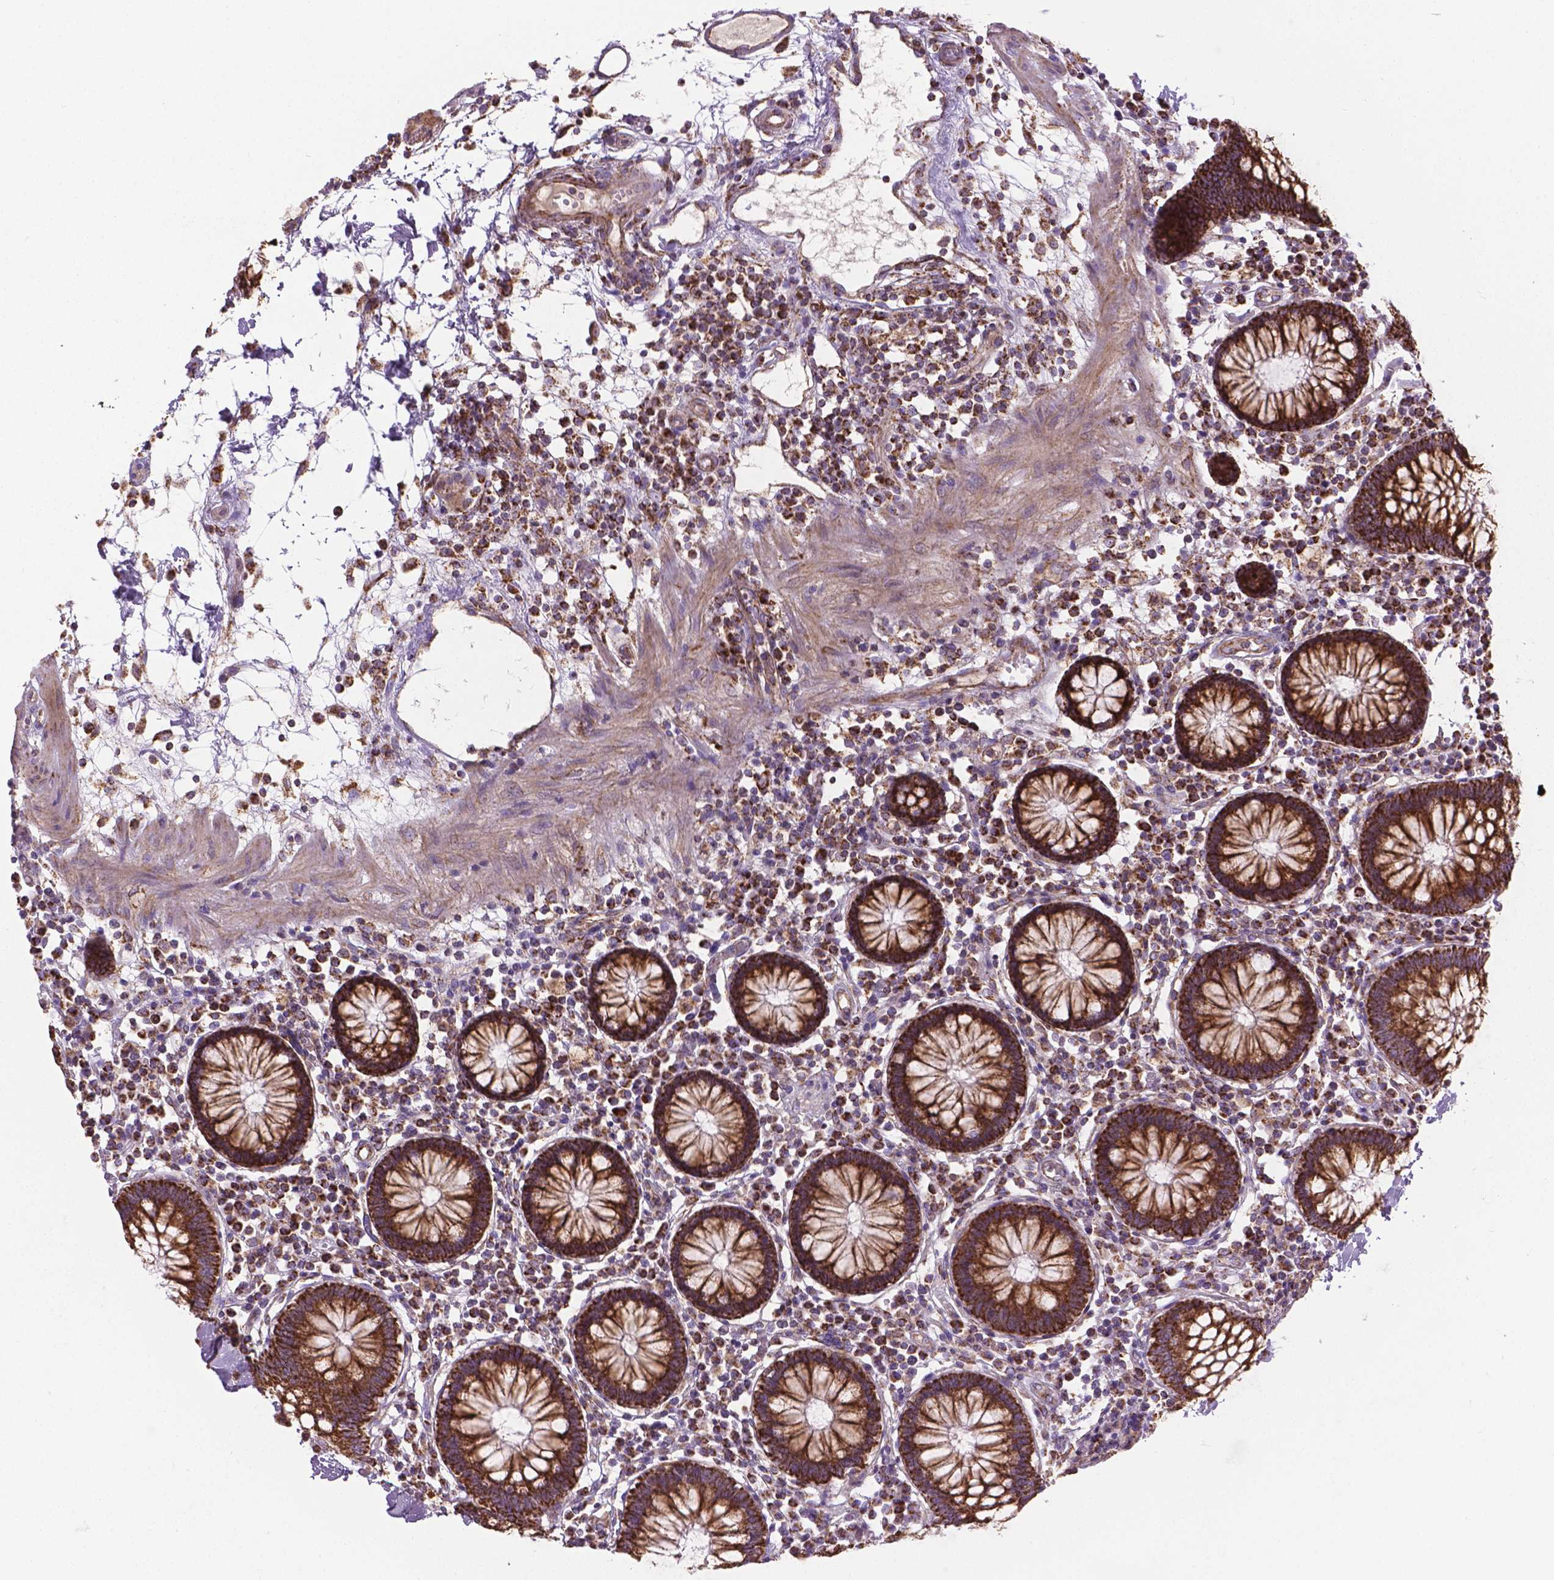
{"staining": {"intensity": "moderate", "quantity": ">75%", "location": "cytoplasmic/membranous"}, "tissue": "colon", "cell_type": "Endothelial cells", "image_type": "normal", "snomed": [{"axis": "morphology", "description": "Normal tissue, NOS"}, {"axis": "morphology", "description": "Adenocarcinoma, NOS"}, {"axis": "topography", "description": "Colon"}], "caption": "DAB immunohistochemical staining of benign human colon displays moderate cytoplasmic/membranous protein positivity in about >75% of endothelial cells.", "gene": "PIBF1", "patient": {"sex": "male", "age": 83}}